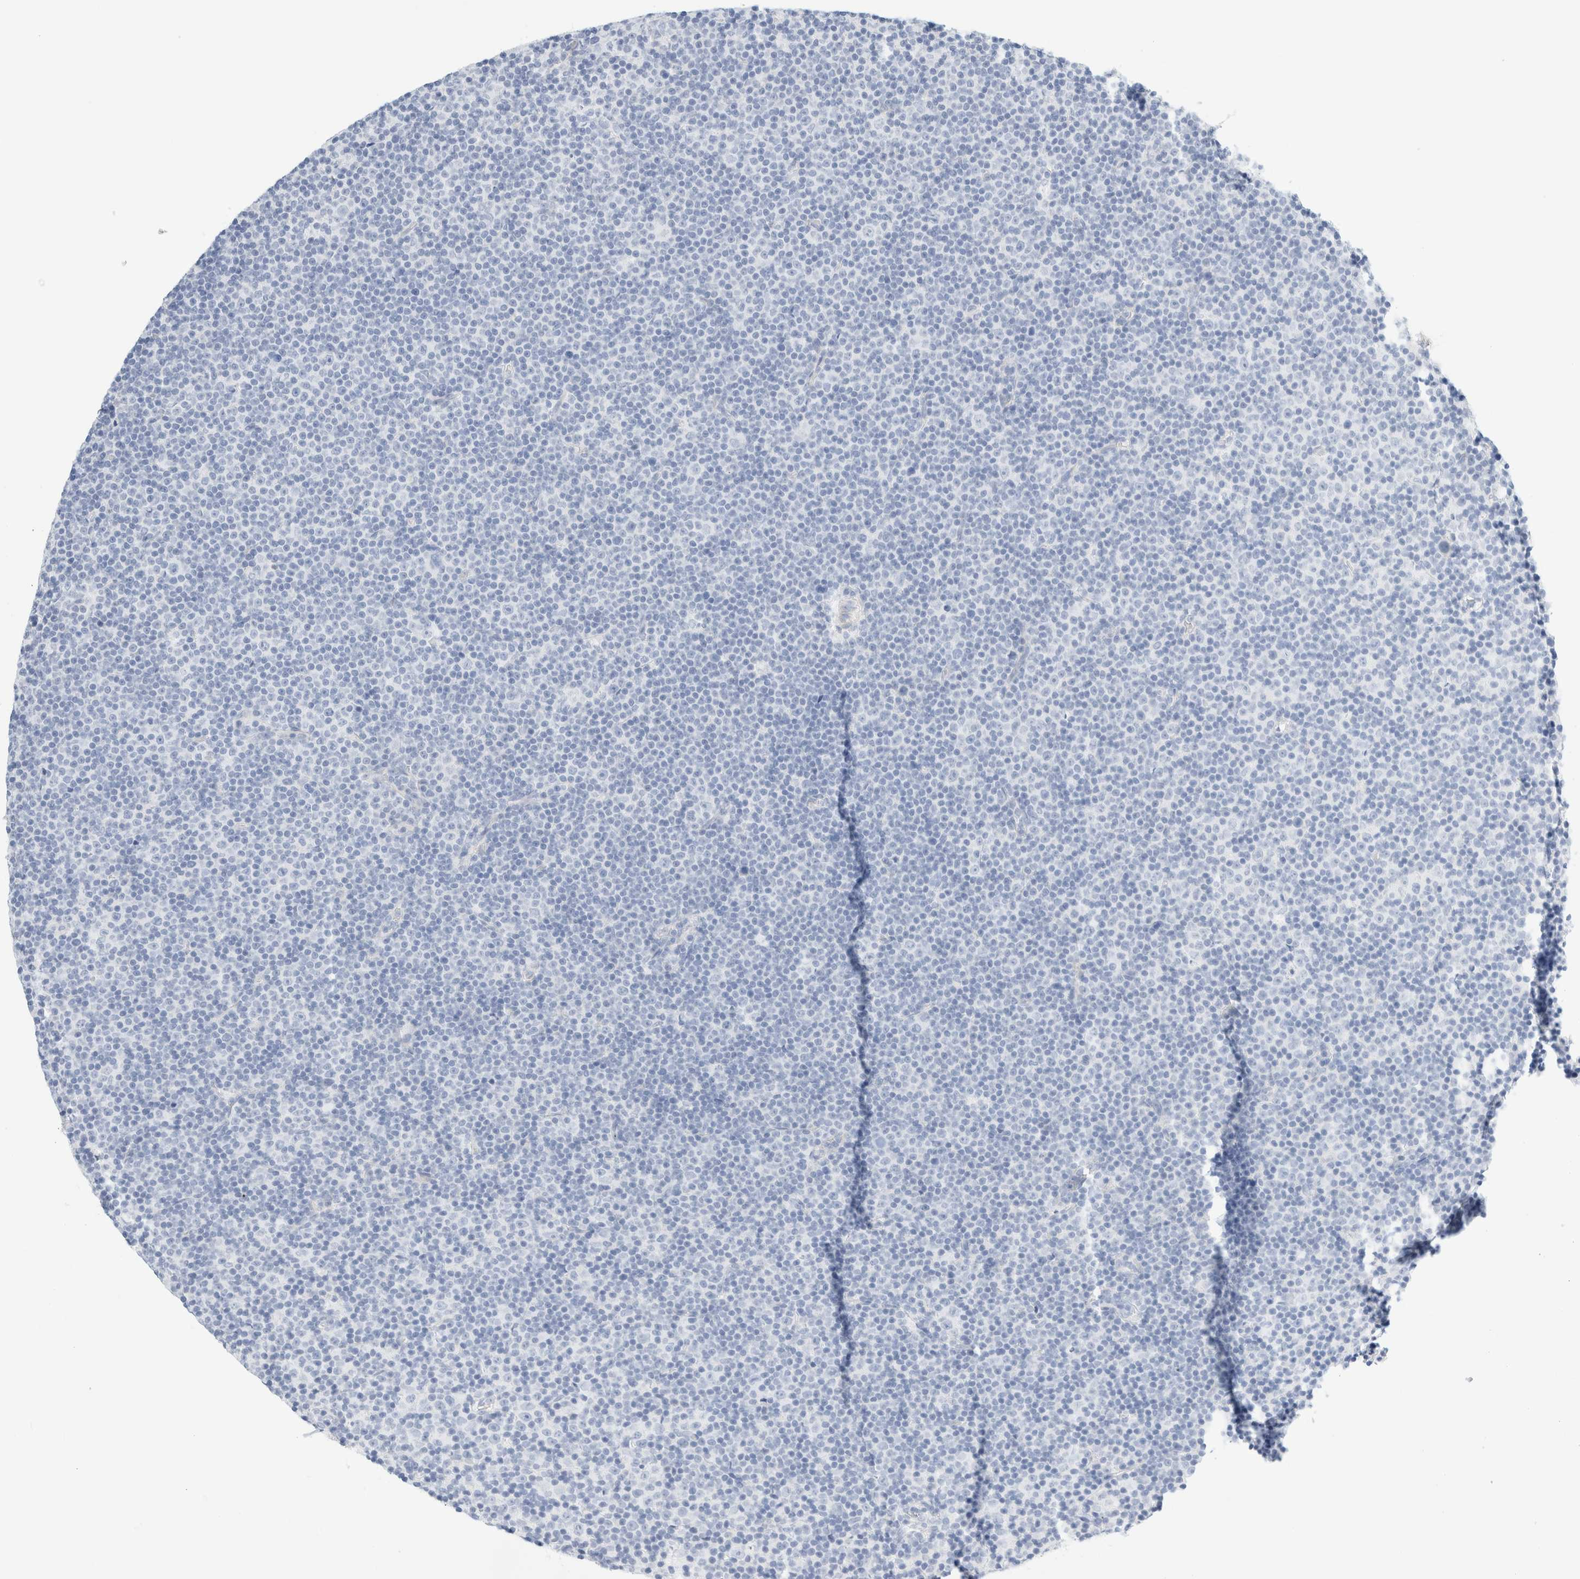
{"staining": {"intensity": "negative", "quantity": "none", "location": "none"}, "tissue": "lymphoma", "cell_type": "Tumor cells", "image_type": "cancer", "snomed": [{"axis": "morphology", "description": "Malignant lymphoma, non-Hodgkin's type, Low grade"}, {"axis": "topography", "description": "Lymph node"}], "caption": "Immunohistochemical staining of lymphoma exhibits no significant positivity in tumor cells.", "gene": "DPYS", "patient": {"sex": "female", "age": 67}}